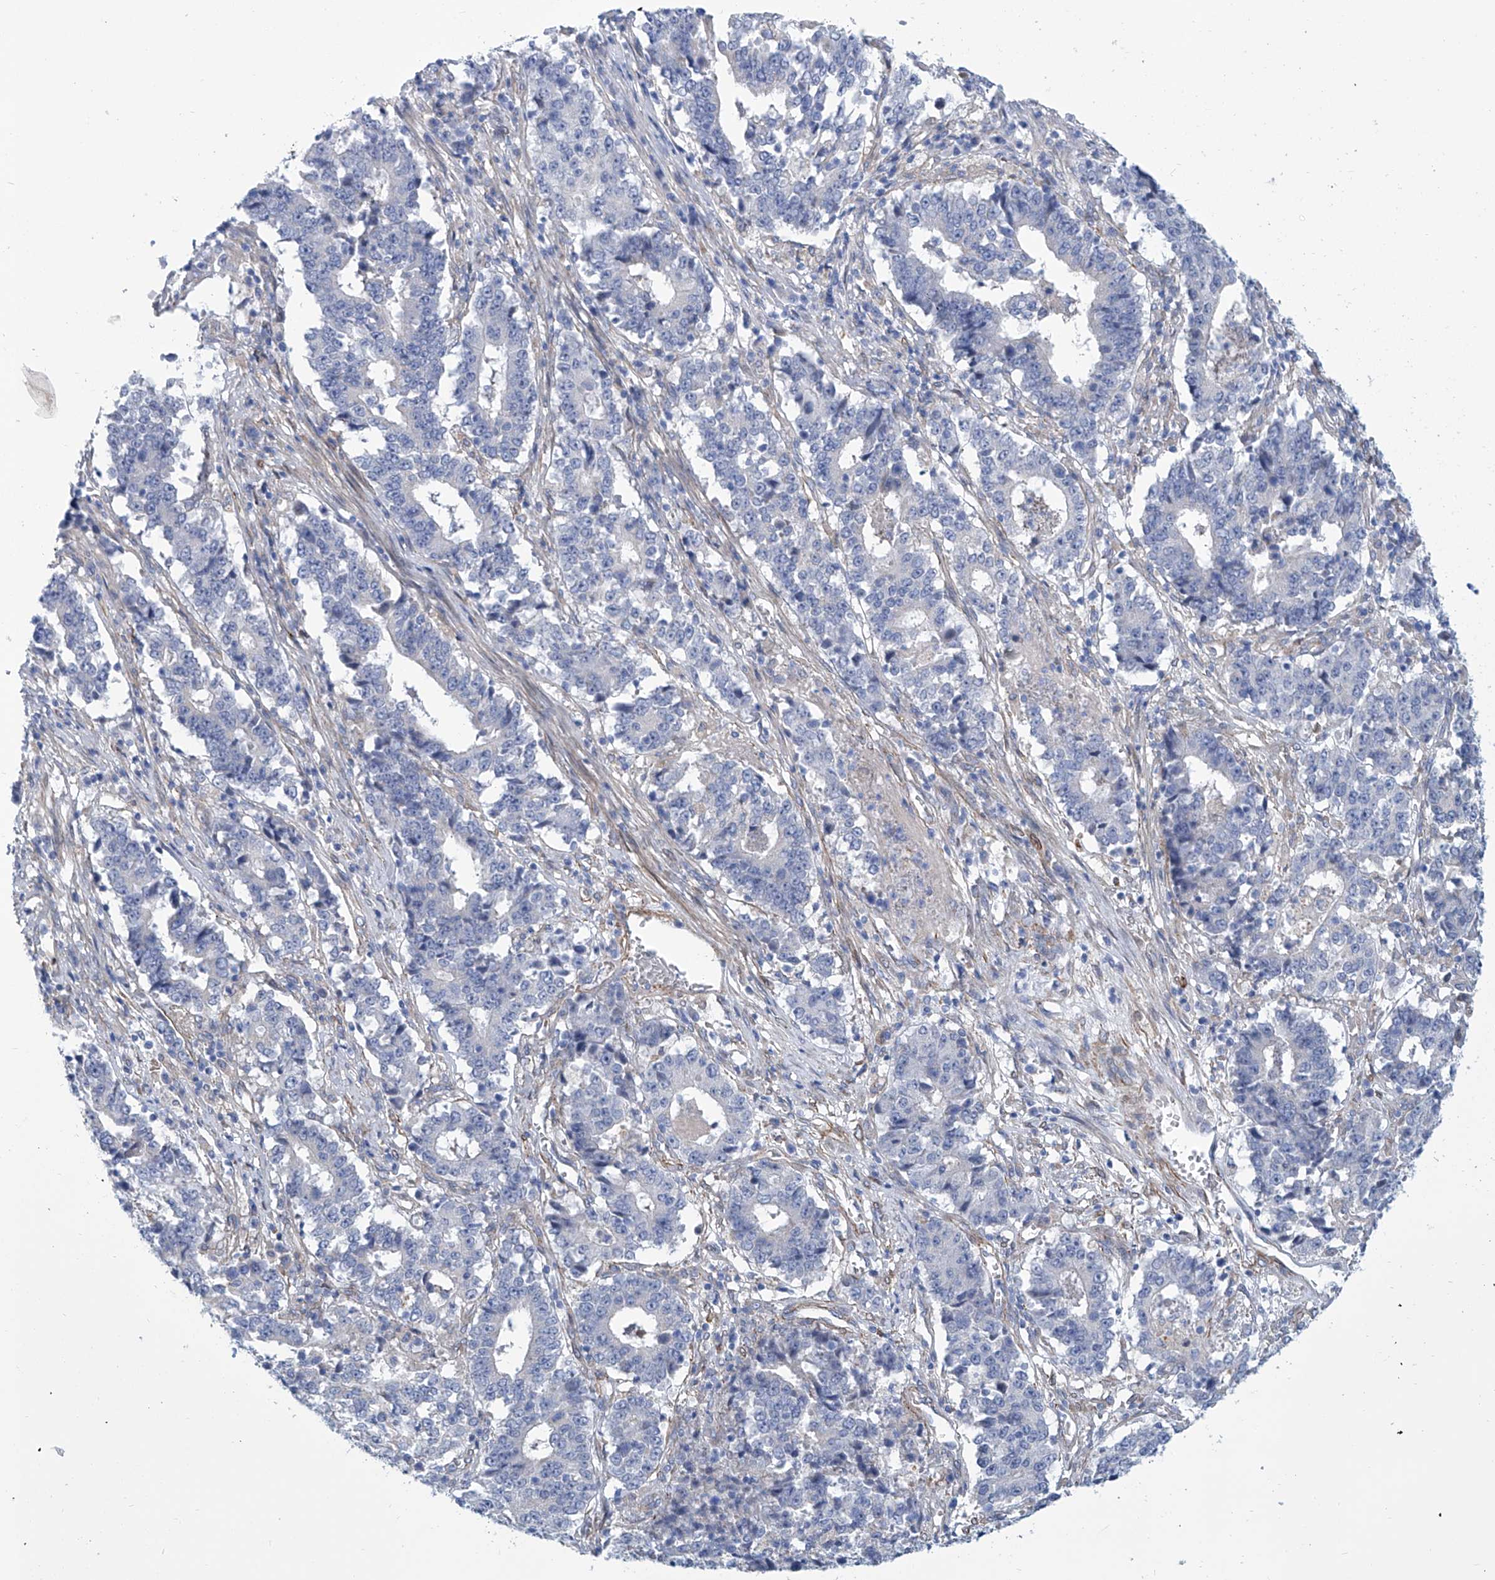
{"staining": {"intensity": "negative", "quantity": "none", "location": "none"}, "tissue": "stomach cancer", "cell_type": "Tumor cells", "image_type": "cancer", "snomed": [{"axis": "morphology", "description": "Adenocarcinoma, NOS"}, {"axis": "topography", "description": "Stomach"}], "caption": "Immunohistochemical staining of human stomach cancer (adenocarcinoma) demonstrates no significant expression in tumor cells.", "gene": "TNN", "patient": {"sex": "male", "age": 59}}